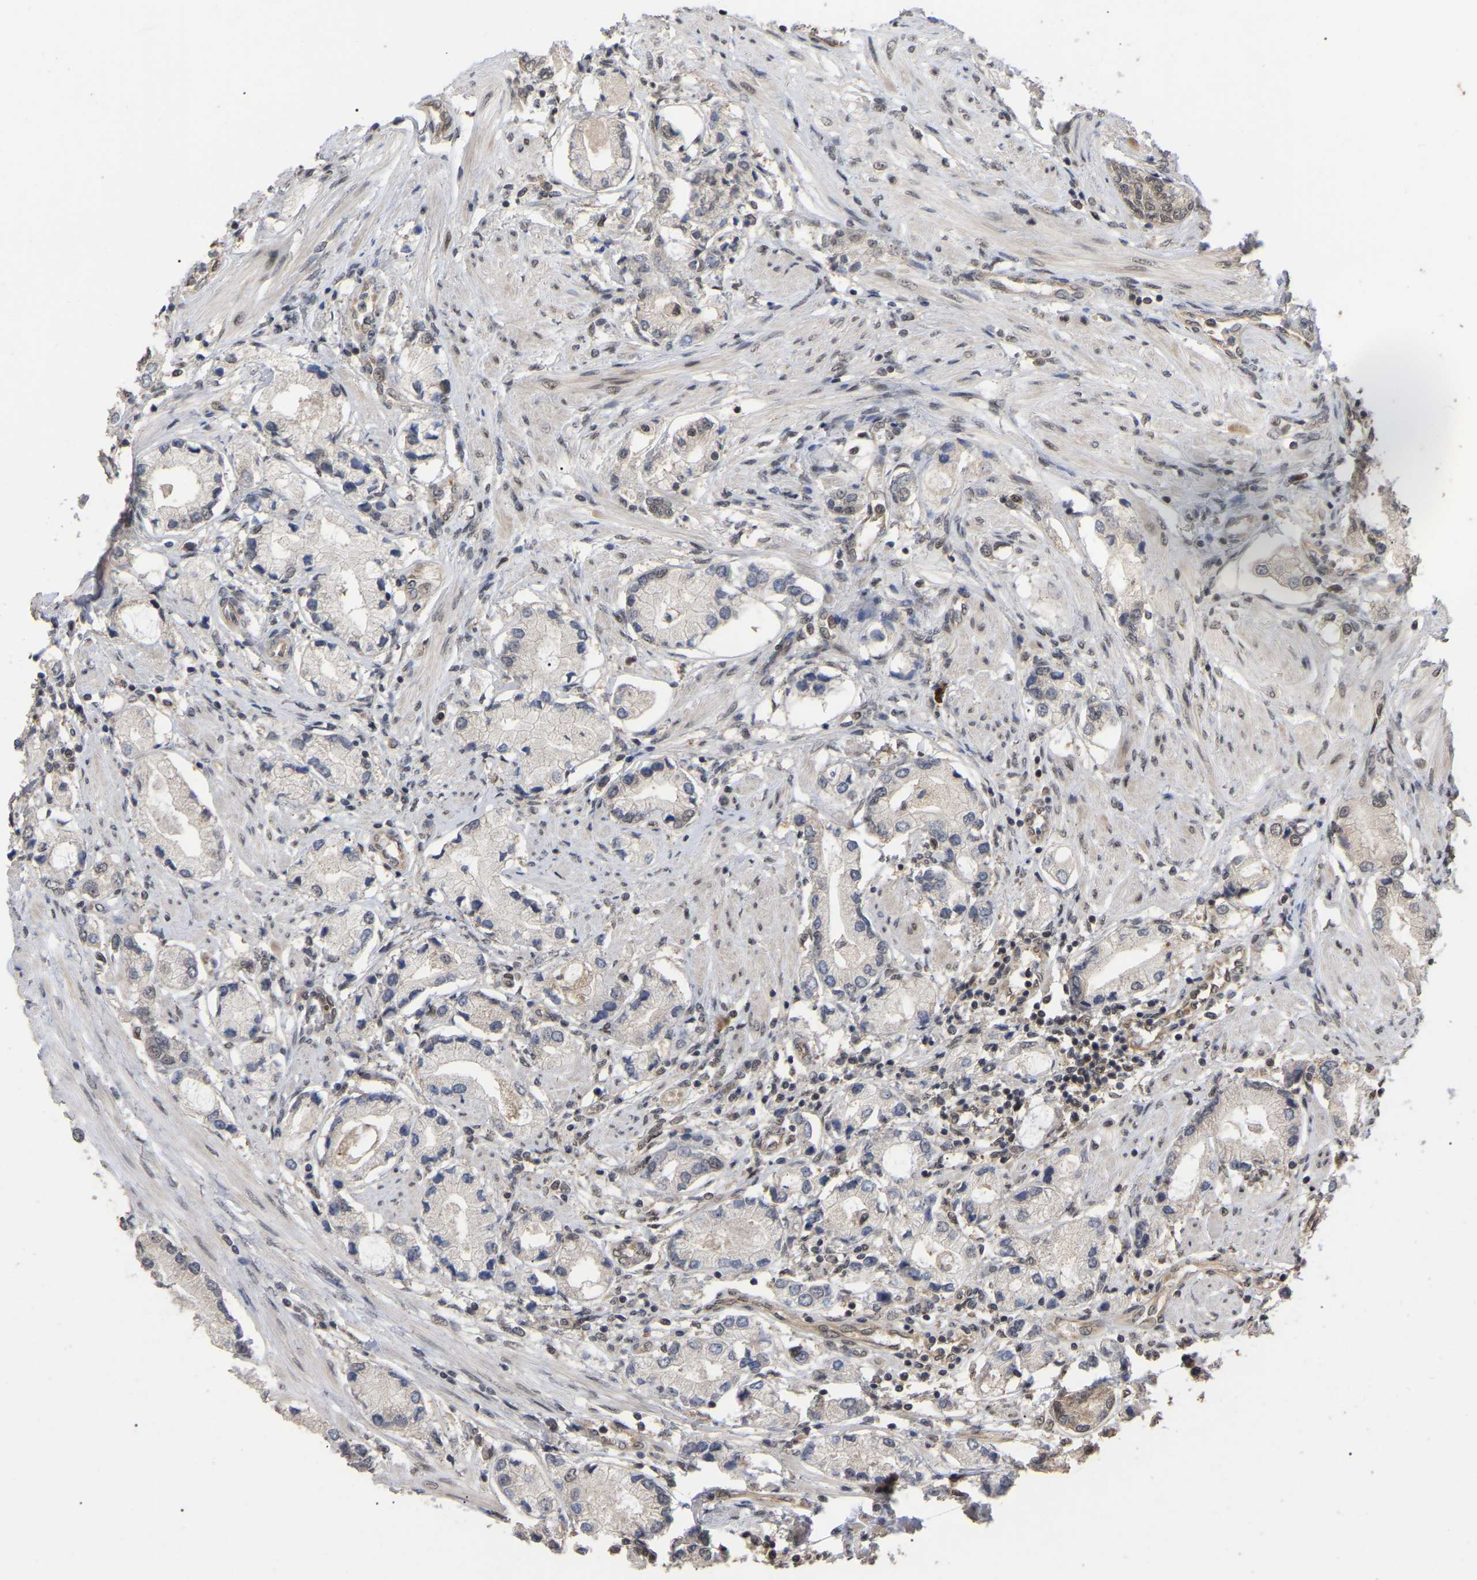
{"staining": {"intensity": "weak", "quantity": "25%-75%", "location": "nuclear"}, "tissue": "prostate cancer", "cell_type": "Tumor cells", "image_type": "cancer", "snomed": [{"axis": "morphology", "description": "Adenocarcinoma, Low grade"}, {"axis": "topography", "description": "Prostate"}], "caption": "Immunohistochemical staining of human adenocarcinoma (low-grade) (prostate) exhibits weak nuclear protein staining in approximately 25%-75% of tumor cells.", "gene": "JAZF1", "patient": {"sex": "male", "age": 63}}